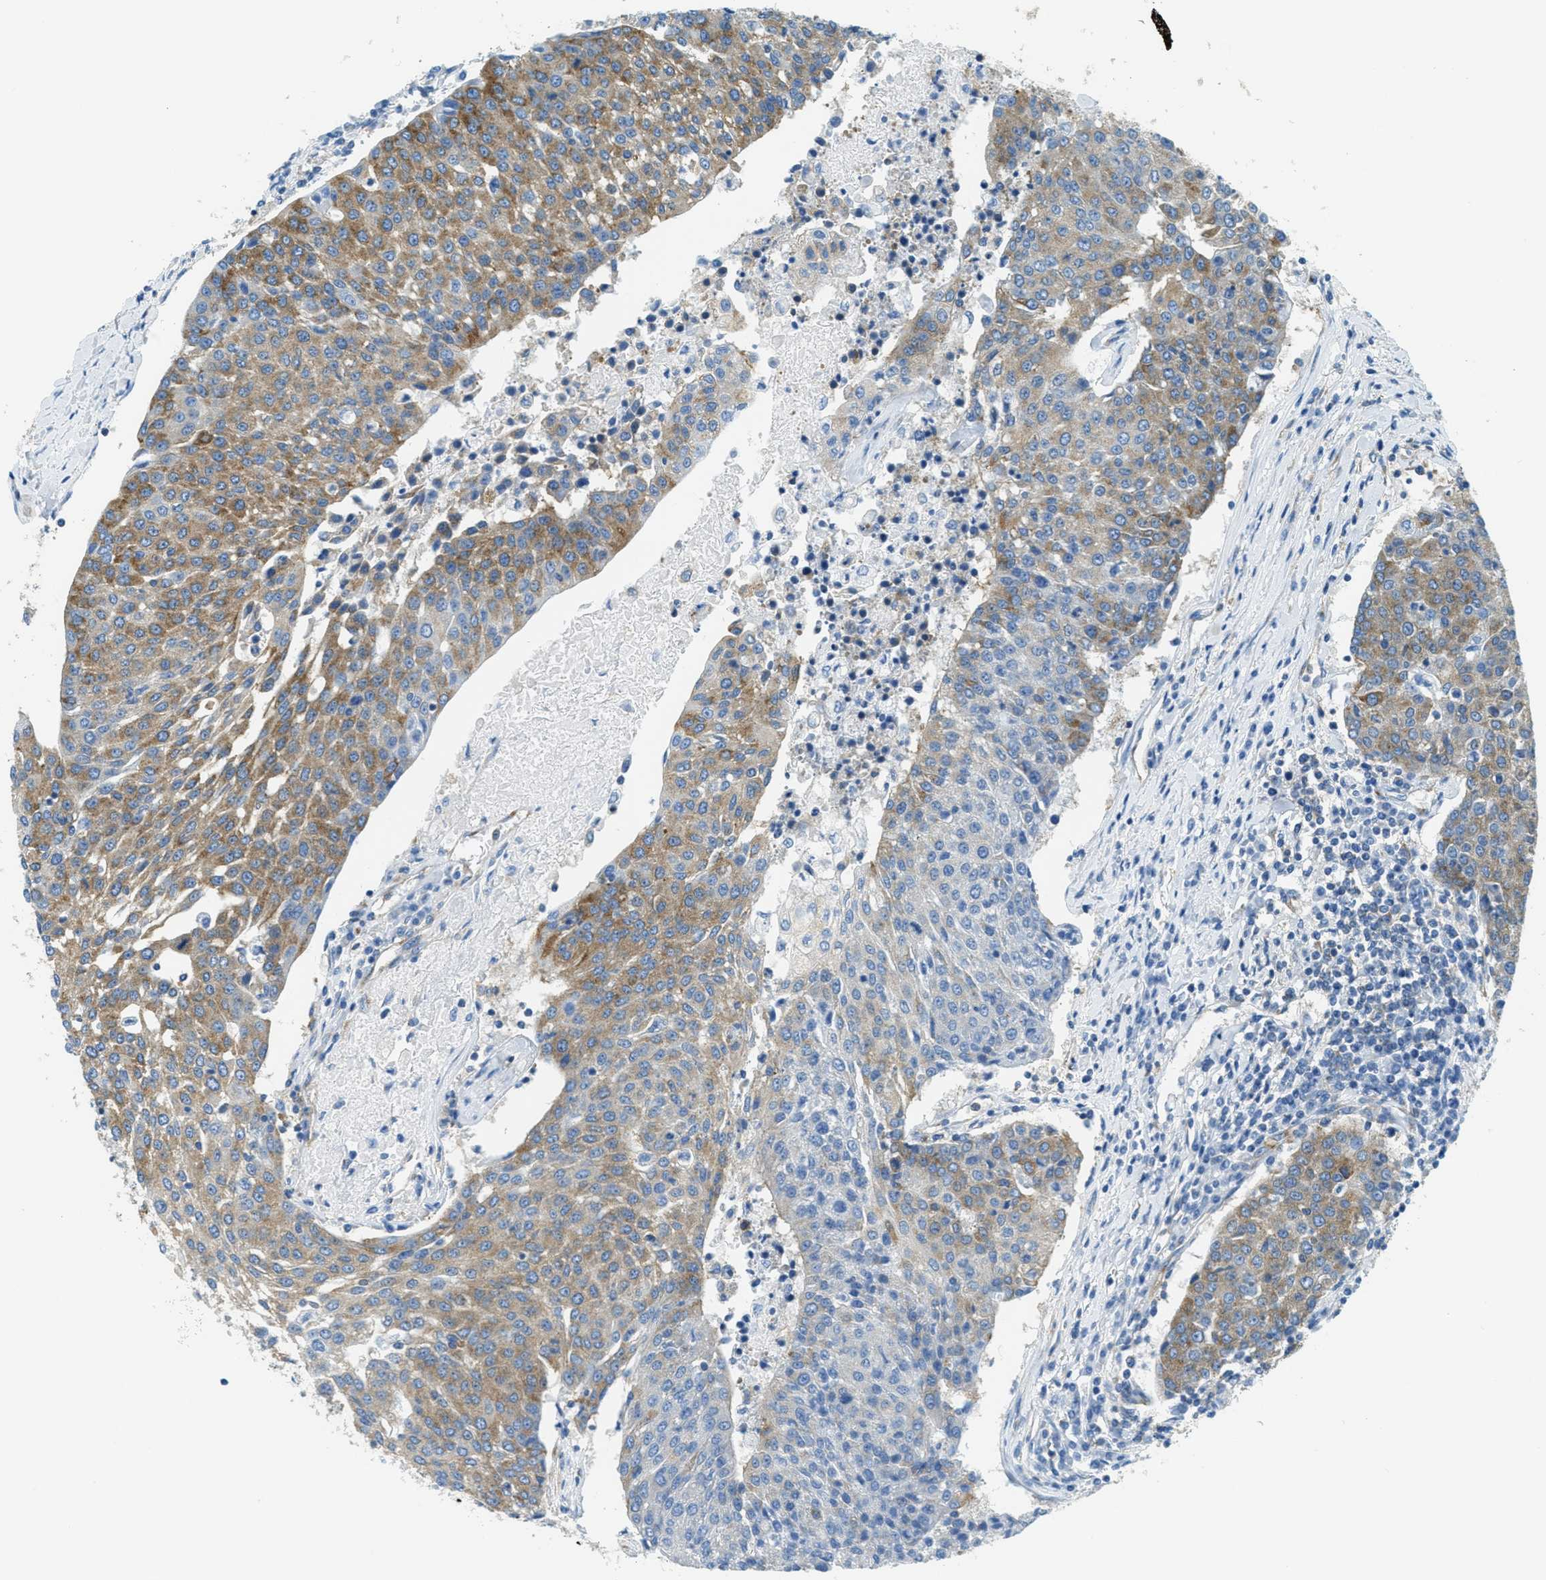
{"staining": {"intensity": "moderate", "quantity": ">75%", "location": "cytoplasmic/membranous"}, "tissue": "urothelial cancer", "cell_type": "Tumor cells", "image_type": "cancer", "snomed": [{"axis": "morphology", "description": "Urothelial carcinoma, High grade"}, {"axis": "topography", "description": "Urinary bladder"}], "caption": "High-grade urothelial carcinoma stained for a protein exhibits moderate cytoplasmic/membranous positivity in tumor cells.", "gene": "AP2B1", "patient": {"sex": "female", "age": 85}}